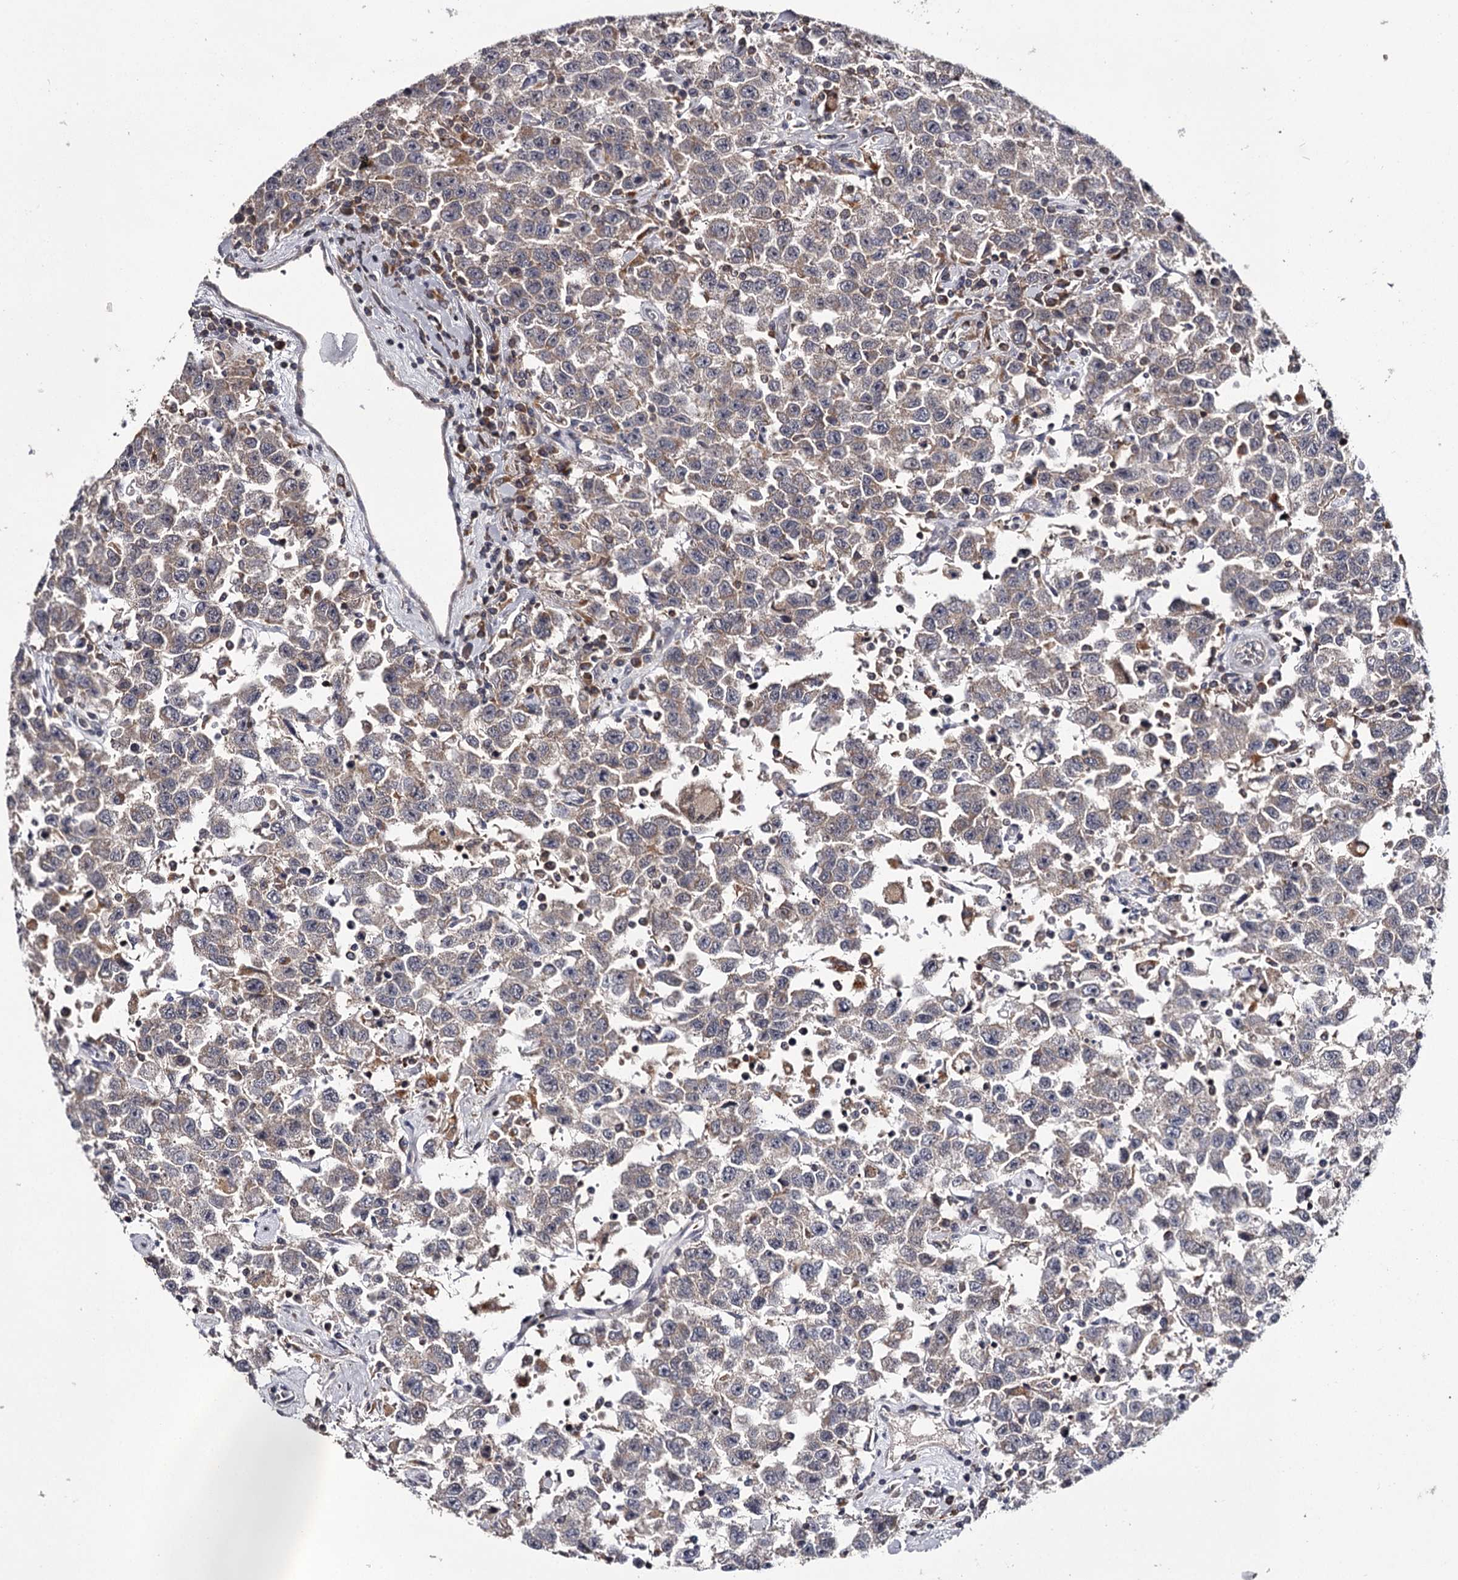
{"staining": {"intensity": "weak", "quantity": "<25%", "location": "cytoplasmic/membranous"}, "tissue": "testis cancer", "cell_type": "Tumor cells", "image_type": "cancer", "snomed": [{"axis": "morphology", "description": "Seminoma, NOS"}, {"axis": "topography", "description": "Testis"}], "caption": "Immunohistochemistry histopathology image of neoplastic tissue: human testis cancer stained with DAB (3,3'-diaminobenzidine) shows no significant protein staining in tumor cells.", "gene": "RASSF6", "patient": {"sex": "male", "age": 41}}